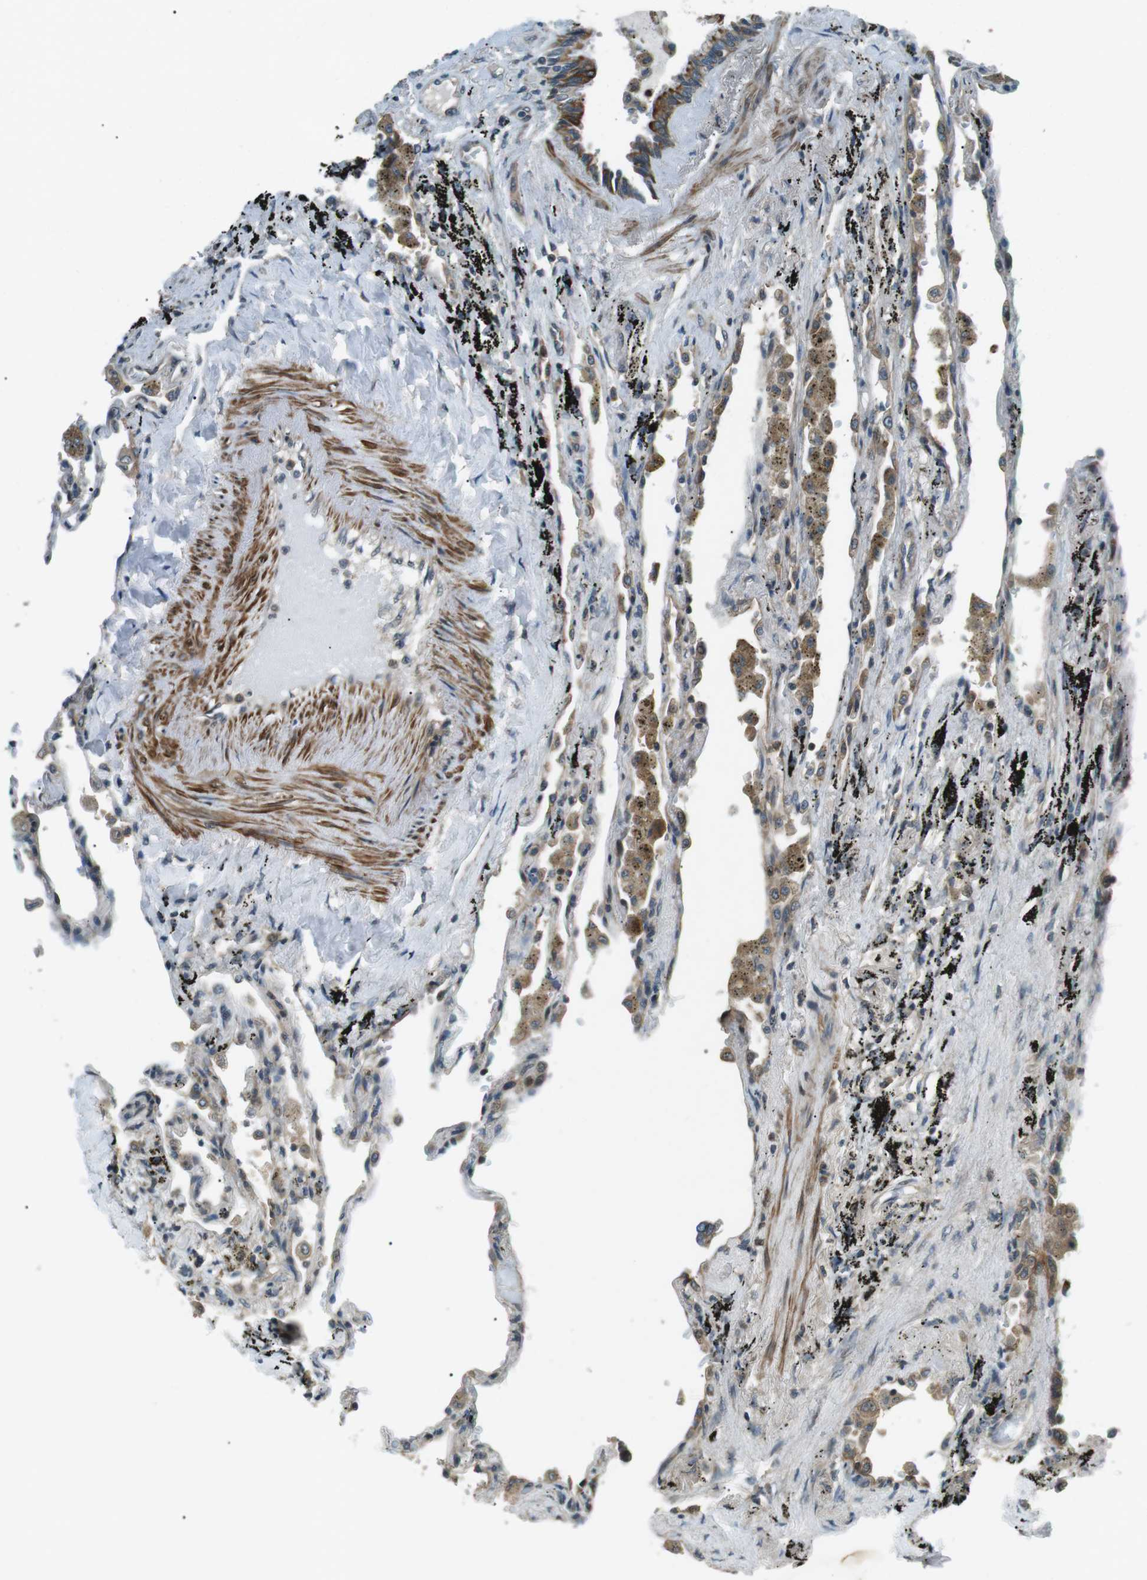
{"staining": {"intensity": "weak", "quantity": "<25%", "location": "cytoplasmic/membranous"}, "tissue": "lung", "cell_type": "Alveolar cells", "image_type": "normal", "snomed": [{"axis": "morphology", "description": "Normal tissue, NOS"}, {"axis": "topography", "description": "Lung"}], "caption": "DAB immunohistochemical staining of normal lung reveals no significant positivity in alveolar cells. (DAB (3,3'-diaminobenzidine) IHC visualized using brightfield microscopy, high magnification).", "gene": "TMEM74", "patient": {"sex": "male", "age": 59}}